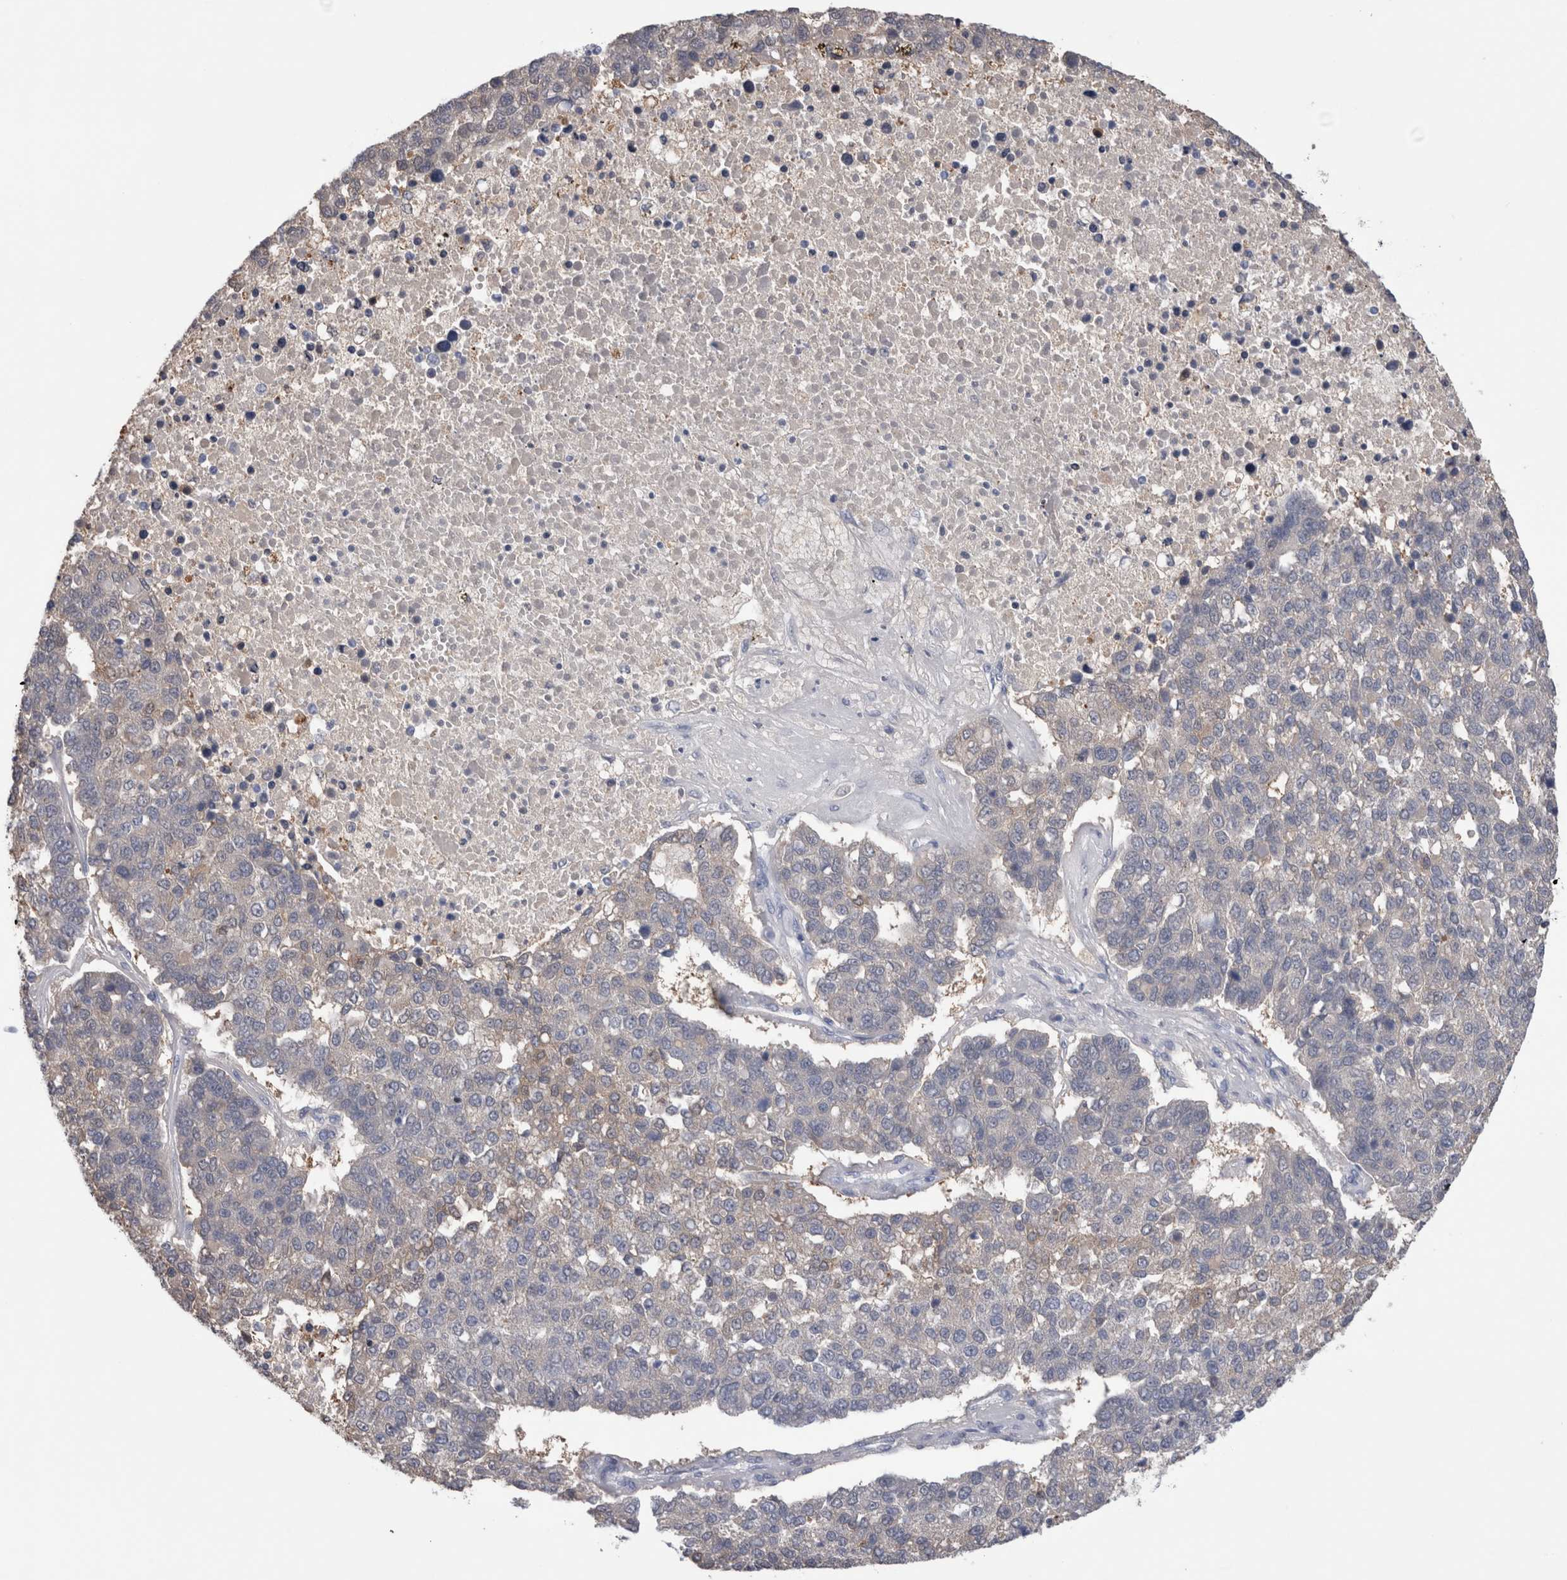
{"staining": {"intensity": "negative", "quantity": "none", "location": "none"}, "tissue": "pancreatic cancer", "cell_type": "Tumor cells", "image_type": "cancer", "snomed": [{"axis": "morphology", "description": "Adenocarcinoma, NOS"}, {"axis": "topography", "description": "Pancreas"}], "caption": "Pancreatic cancer (adenocarcinoma) was stained to show a protein in brown. There is no significant staining in tumor cells.", "gene": "CA8", "patient": {"sex": "female", "age": 61}}